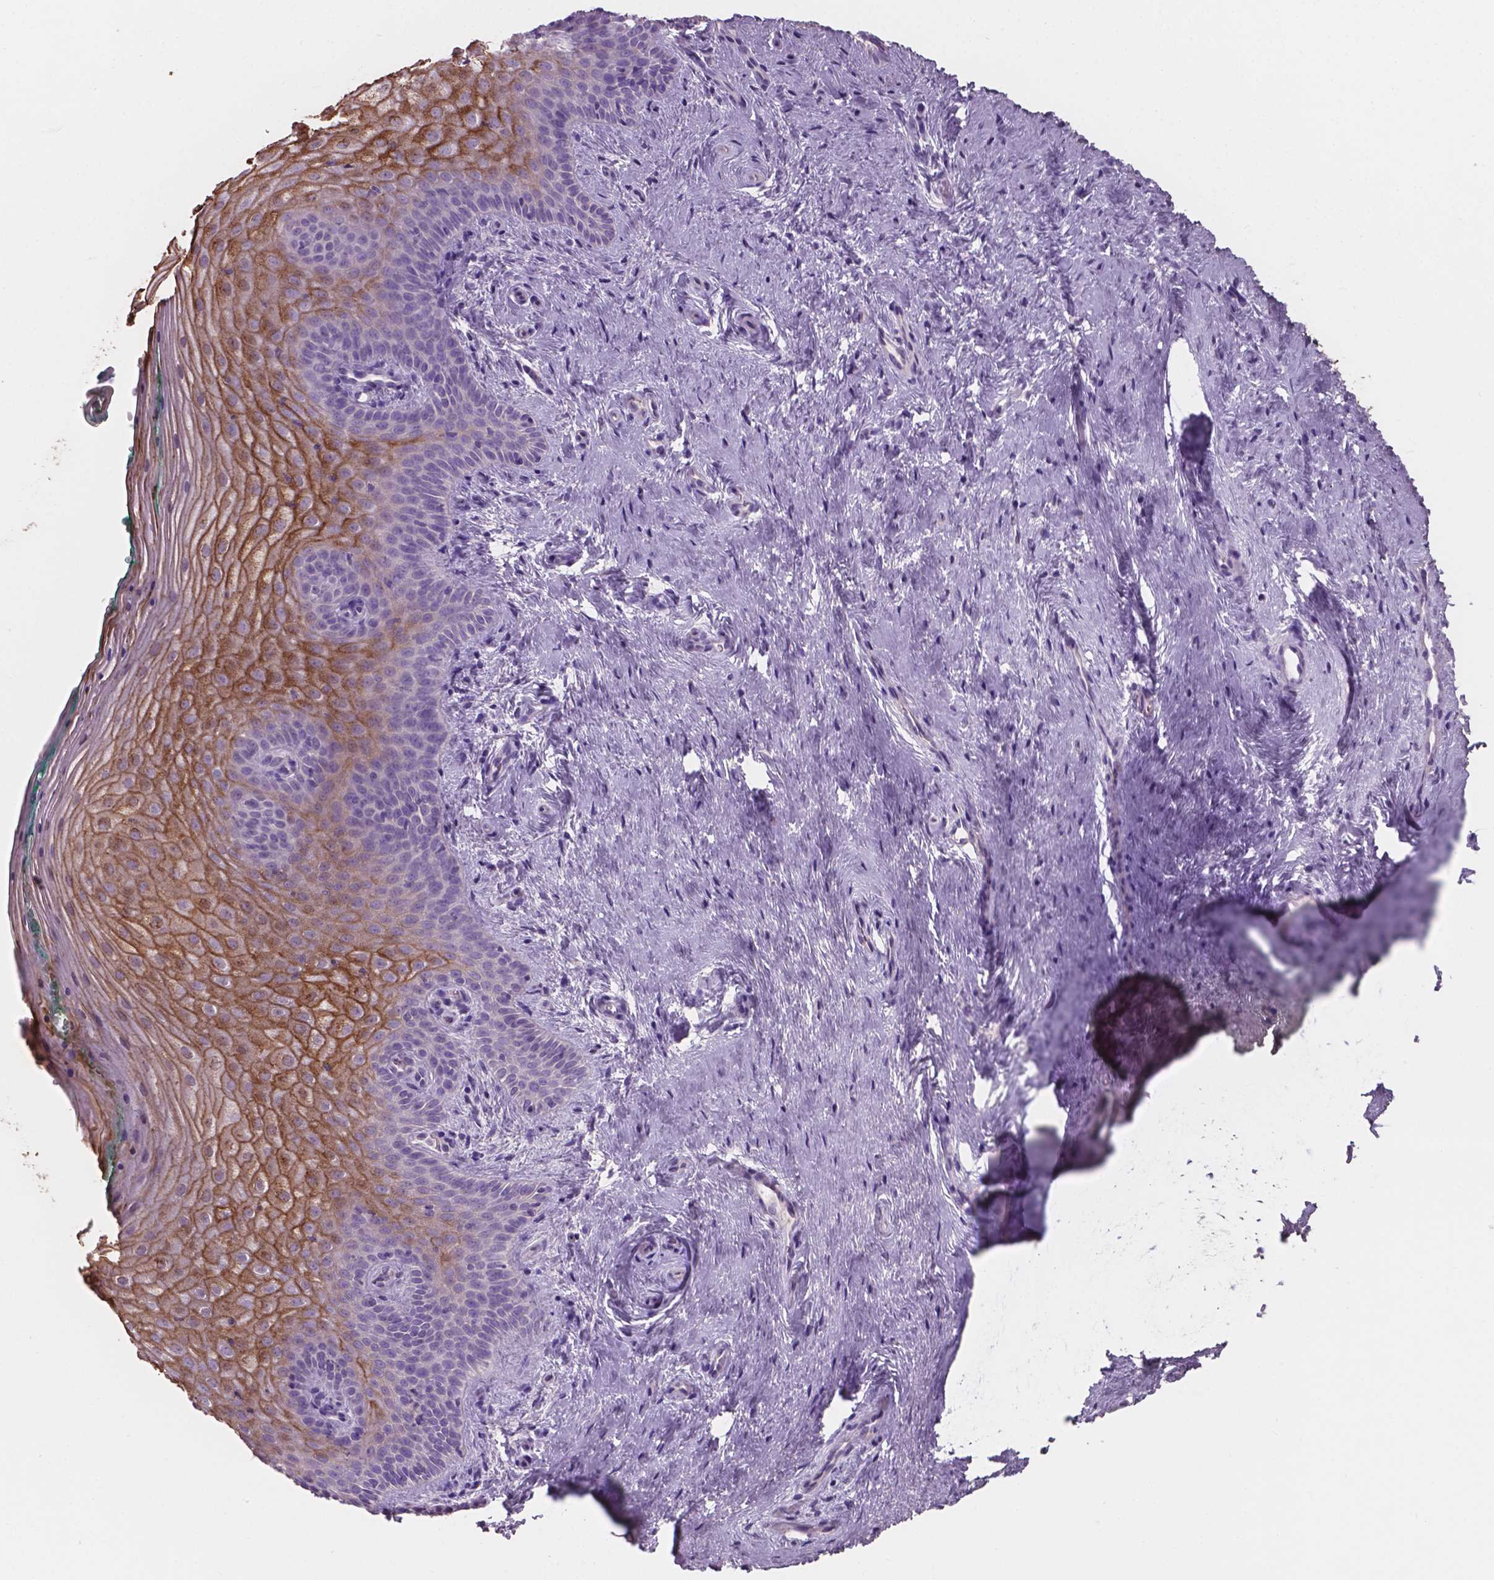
{"staining": {"intensity": "strong", "quantity": "<25%", "location": "cytoplasmic/membranous"}, "tissue": "vagina", "cell_type": "Squamous epithelial cells", "image_type": "normal", "snomed": [{"axis": "morphology", "description": "Normal tissue, NOS"}, {"axis": "topography", "description": "Vagina"}], "caption": "High-magnification brightfield microscopy of unremarkable vagina stained with DAB (brown) and counterstained with hematoxylin (blue). squamous epithelial cells exhibit strong cytoplasmic/membranous expression is appreciated in about<25% of cells. (DAB = brown stain, brightfield microscopy at high magnification).", "gene": "SBSN", "patient": {"sex": "female", "age": 45}}